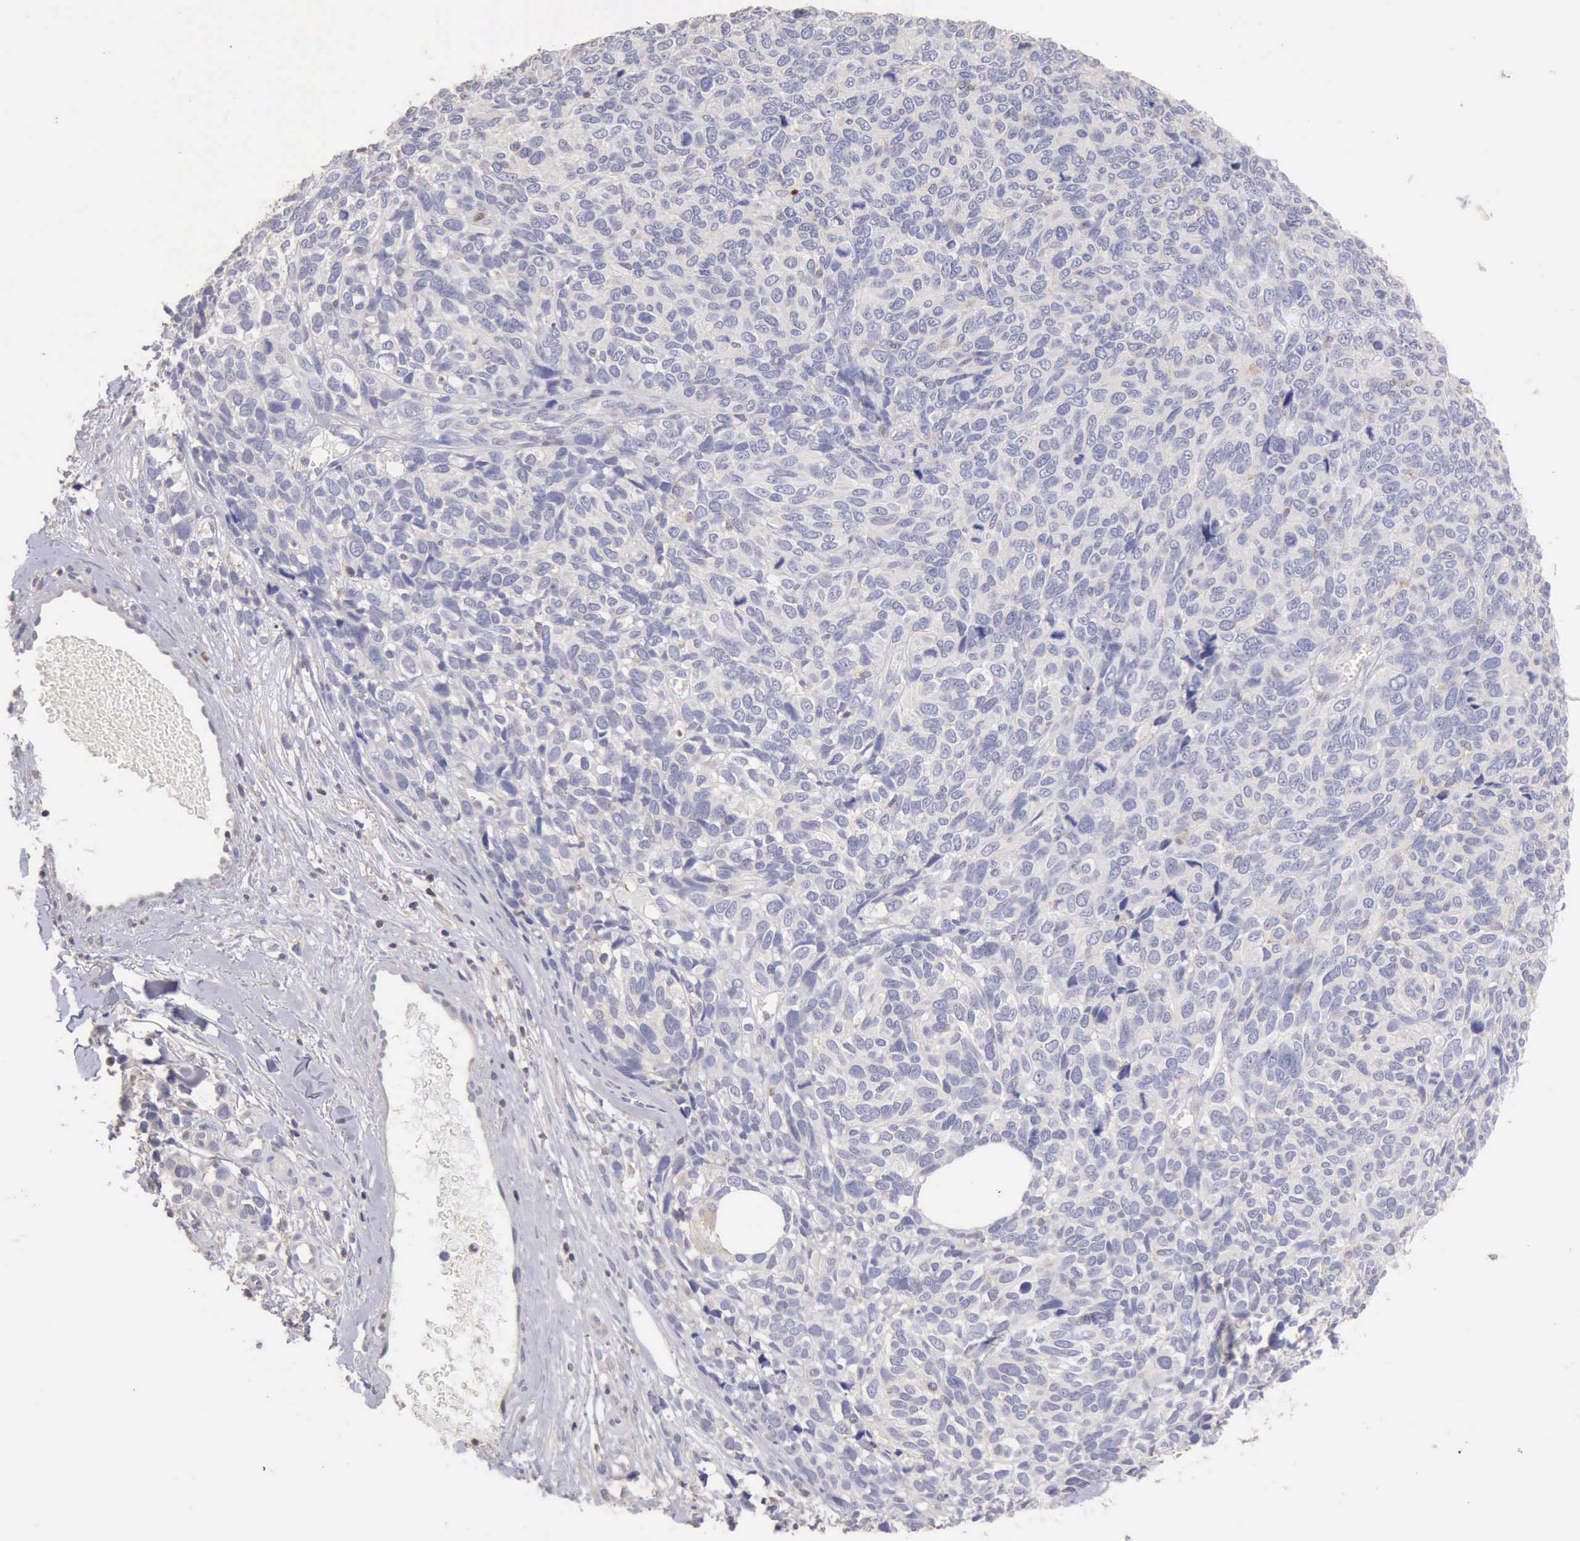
{"staining": {"intensity": "negative", "quantity": "none", "location": "none"}, "tissue": "melanoma", "cell_type": "Tumor cells", "image_type": "cancer", "snomed": [{"axis": "morphology", "description": "Malignant melanoma, NOS"}, {"axis": "topography", "description": "Skin"}], "caption": "There is no significant expression in tumor cells of melanoma.", "gene": "SASH3", "patient": {"sex": "female", "age": 85}}